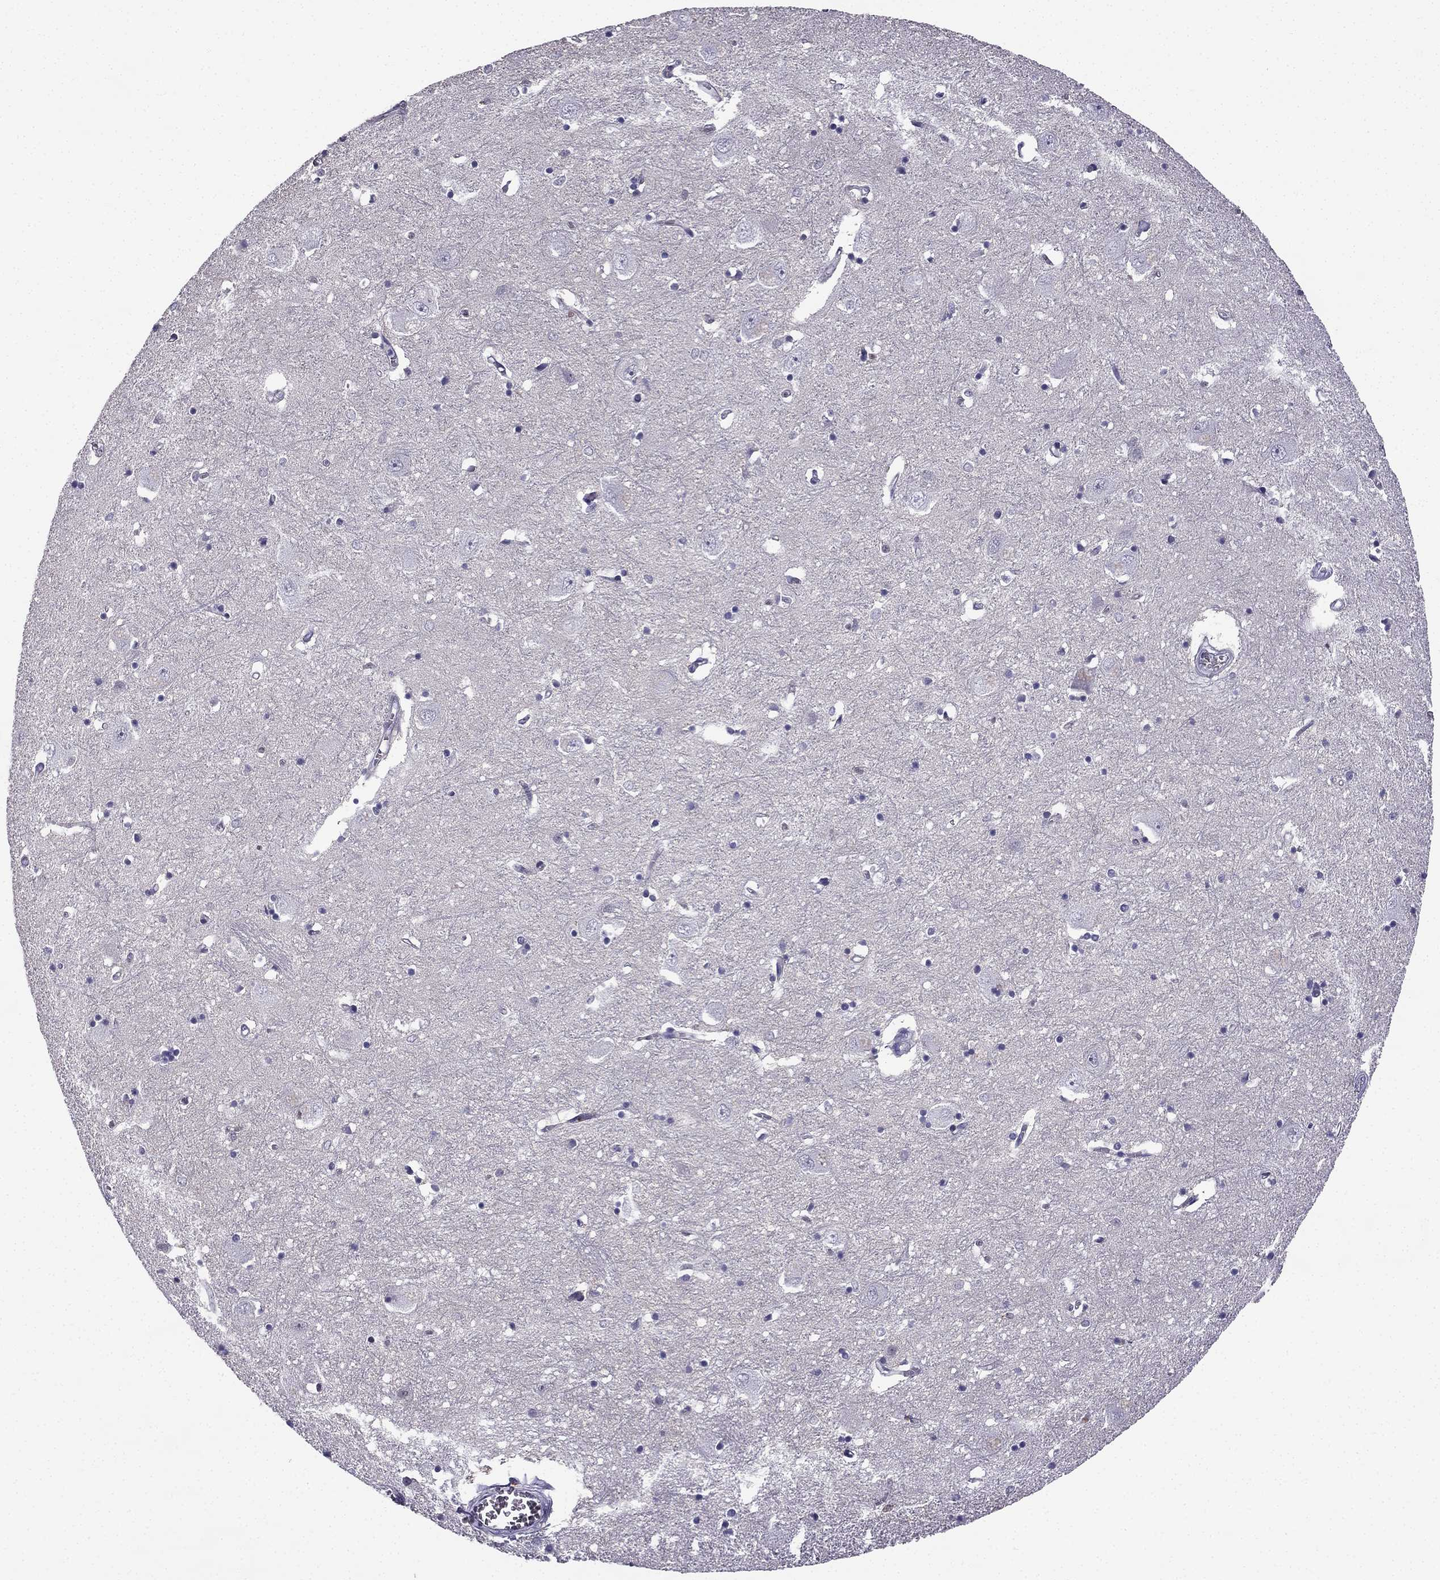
{"staining": {"intensity": "negative", "quantity": "none", "location": "none"}, "tissue": "caudate", "cell_type": "Glial cells", "image_type": "normal", "snomed": [{"axis": "morphology", "description": "Normal tissue, NOS"}, {"axis": "topography", "description": "Lateral ventricle wall"}], "caption": "A high-resolution image shows immunohistochemistry staining of benign caudate, which reveals no significant positivity in glial cells. The staining is performed using DAB brown chromogen with nuclei counter-stained in using hematoxylin.", "gene": "CCK", "patient": {"sex": "male", "age": 54}}